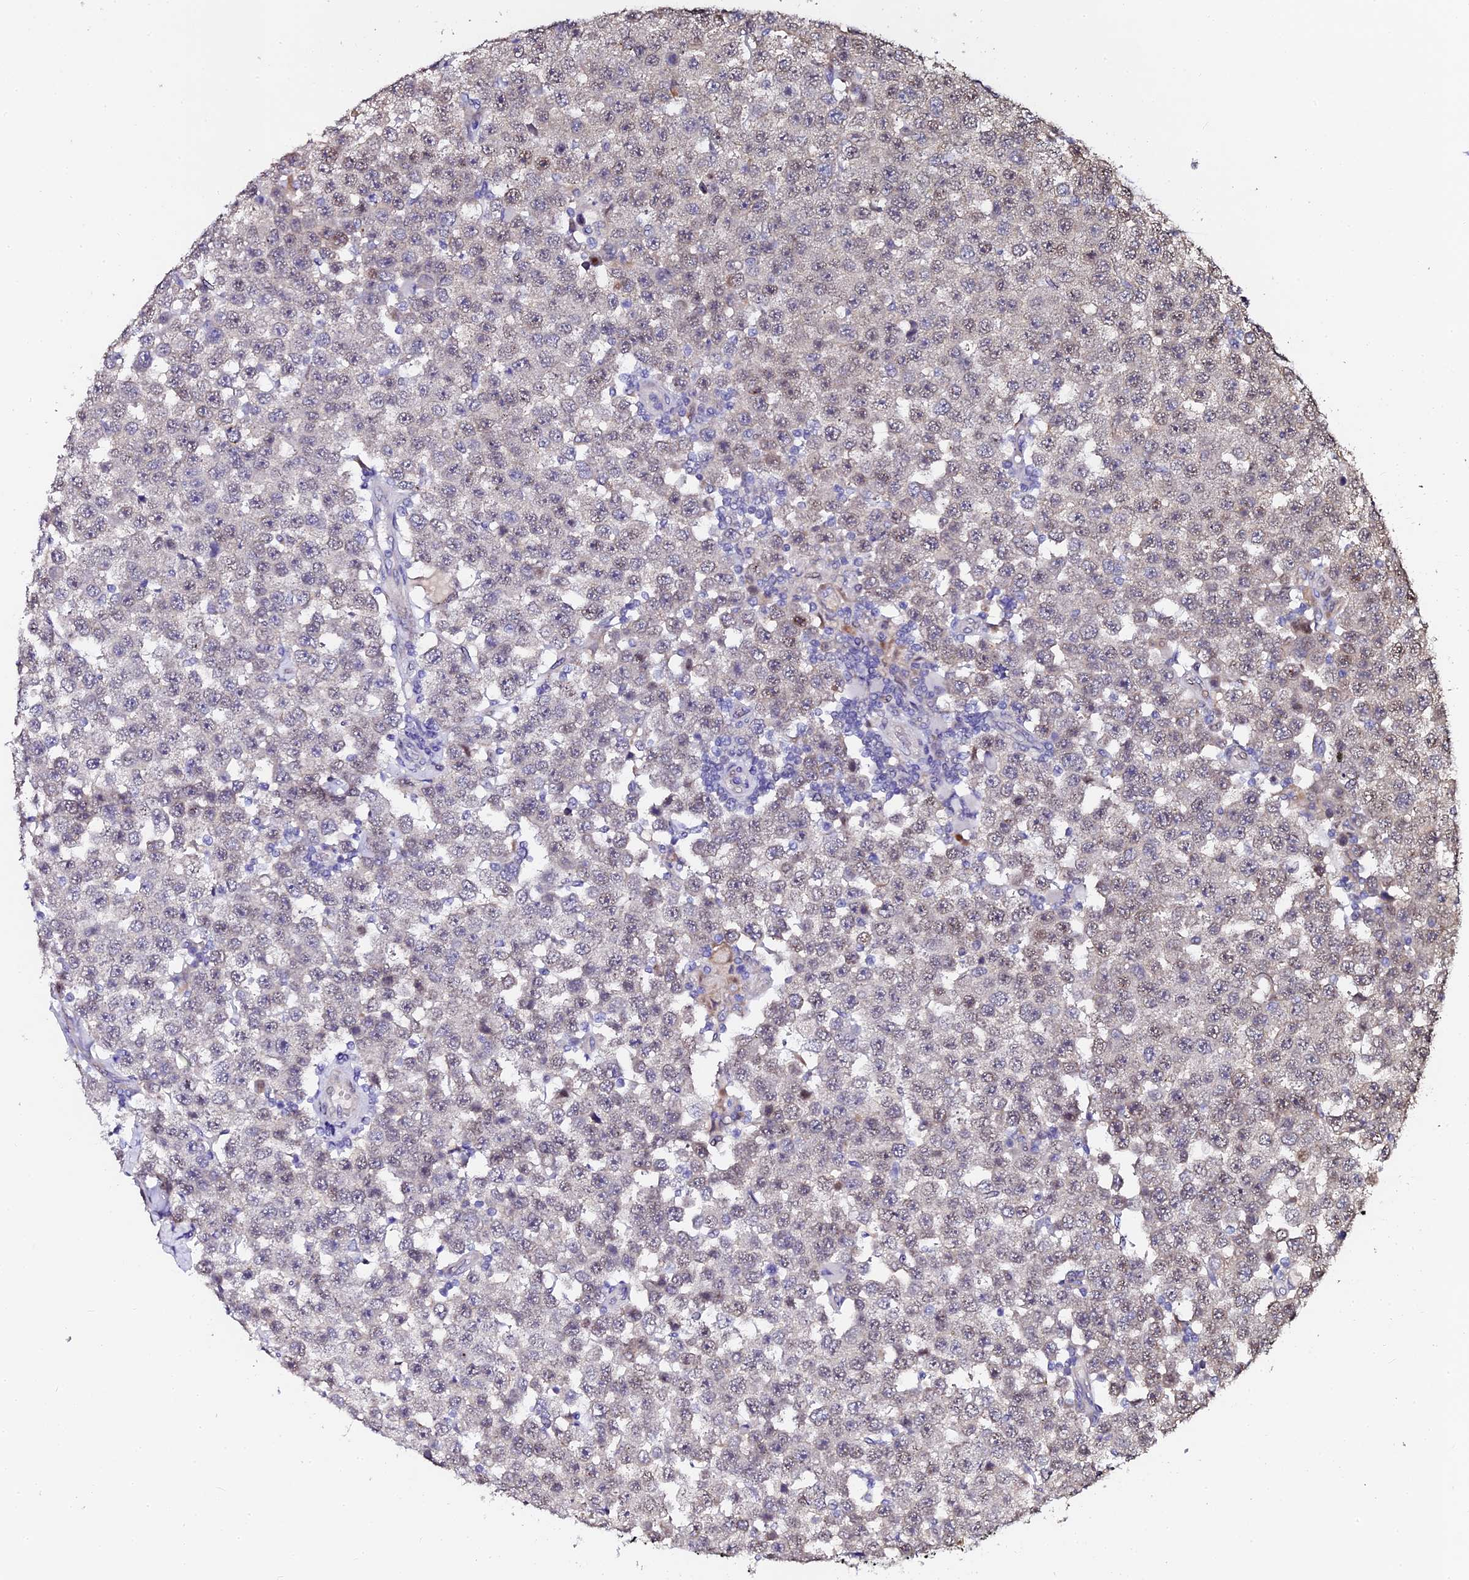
{"staining": {"intensity": "negative", "quantity": "none", "location": "none"}, "tissue": "testis cancer", "cell_type": "Tumor cells", "image_type": "cancer", "snomed": [{"axis": "morphology", "description": "Seminoma, NOS"}, {"axis": "topography", "description": "Testis"}], "caption": "Tumor cells show no significant expression in testis seminoma.", "gene": "GPN3", "patient": {"sex": "male", "age": 28}}